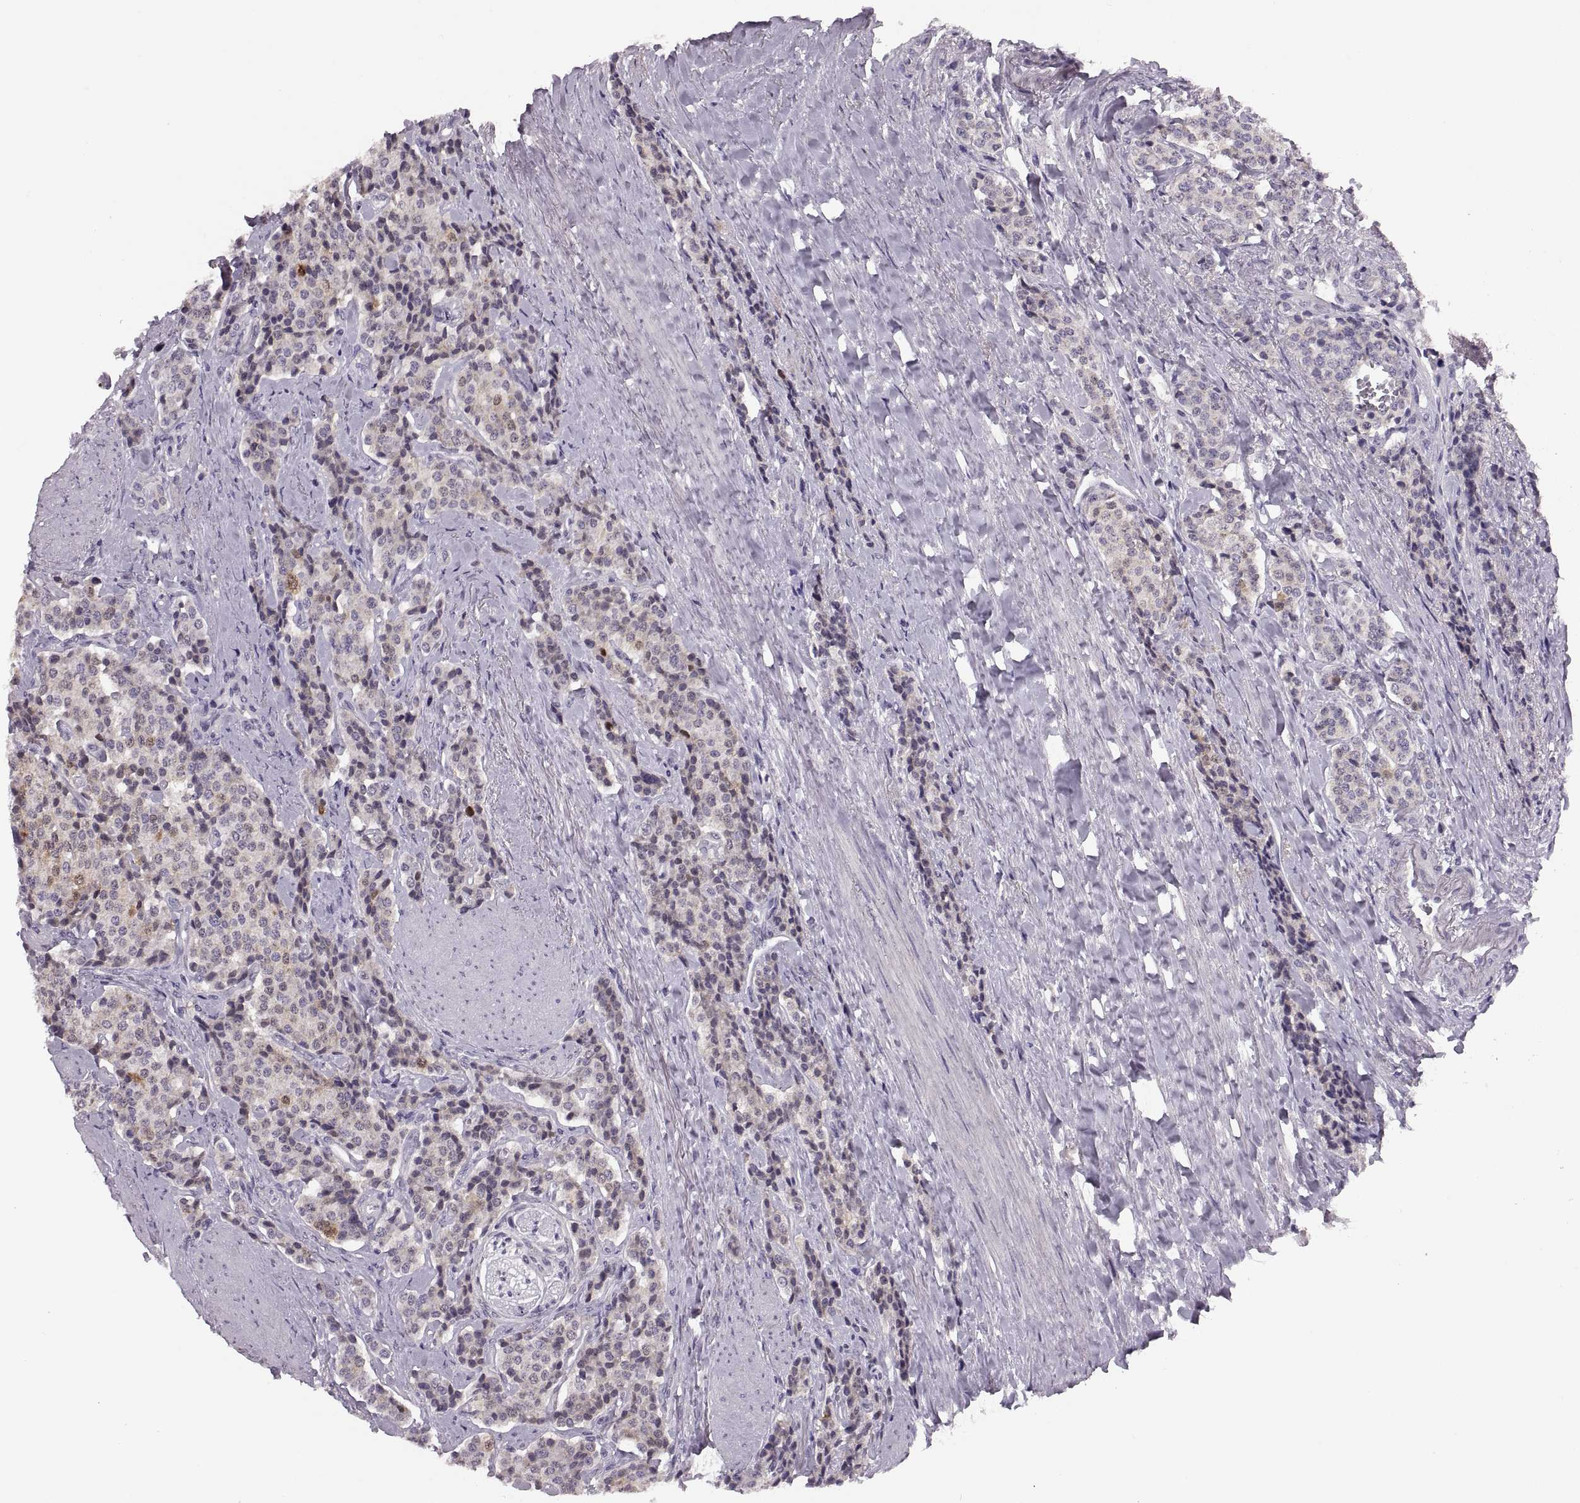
{"staining": {"intensity": "weak", "quantity": "25%-75%", "location": "cytoplasmic/membranous"}, "tissue": "carcinoid", "cell_type": "Tumor cells", "image_type": "cancer", "snomed": [{"axis": "morphology", "description": "Carcinoid, malignant, NOS"}, {"axis": "topography", "description": "Small intestine"}], "caption": "A low amount of weak cytoplasmic/membranous positivity is present in about 25%-75% of tumor cells in malignant carcinoid tissue.", "gene": "ADH6", "patient": {"sex": "female", "age": 58}}